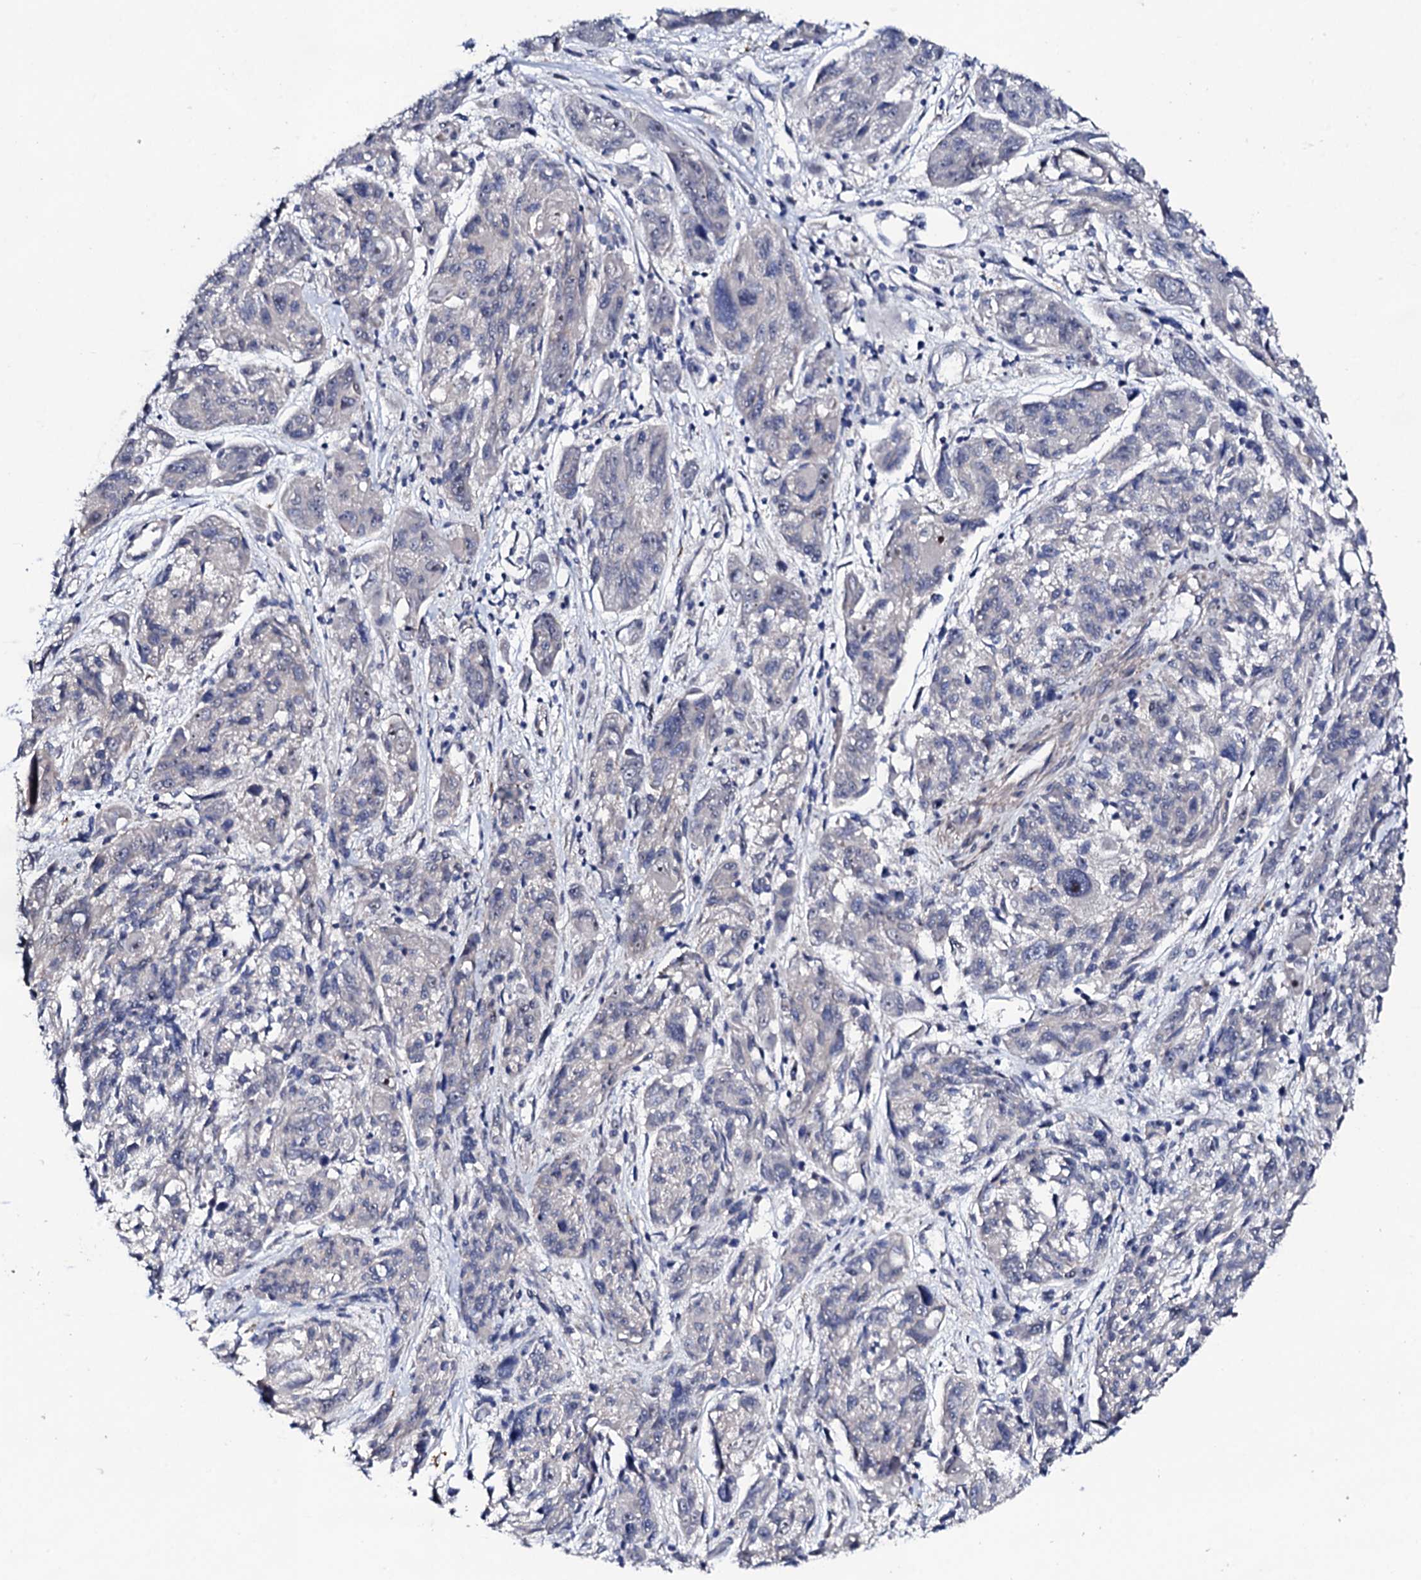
{"staining": {"intensity": "negative", "quantity": "none", "location": "none"}, "tissue": "melanoma", "cell_type": "Tumor cells", "image_type": "cancer", "snomed": [{"axis": "morphology", "description": "Malignant melanoma, NOS"}, {"axis": "topography", "description": "Skin"}], "caption": "Tumor cells are negative for brown protein staining in melanoma. Nuclei are stained in blue.", "gene": "CIAO2A", "patient": {"sex": "male", "age": 53}}